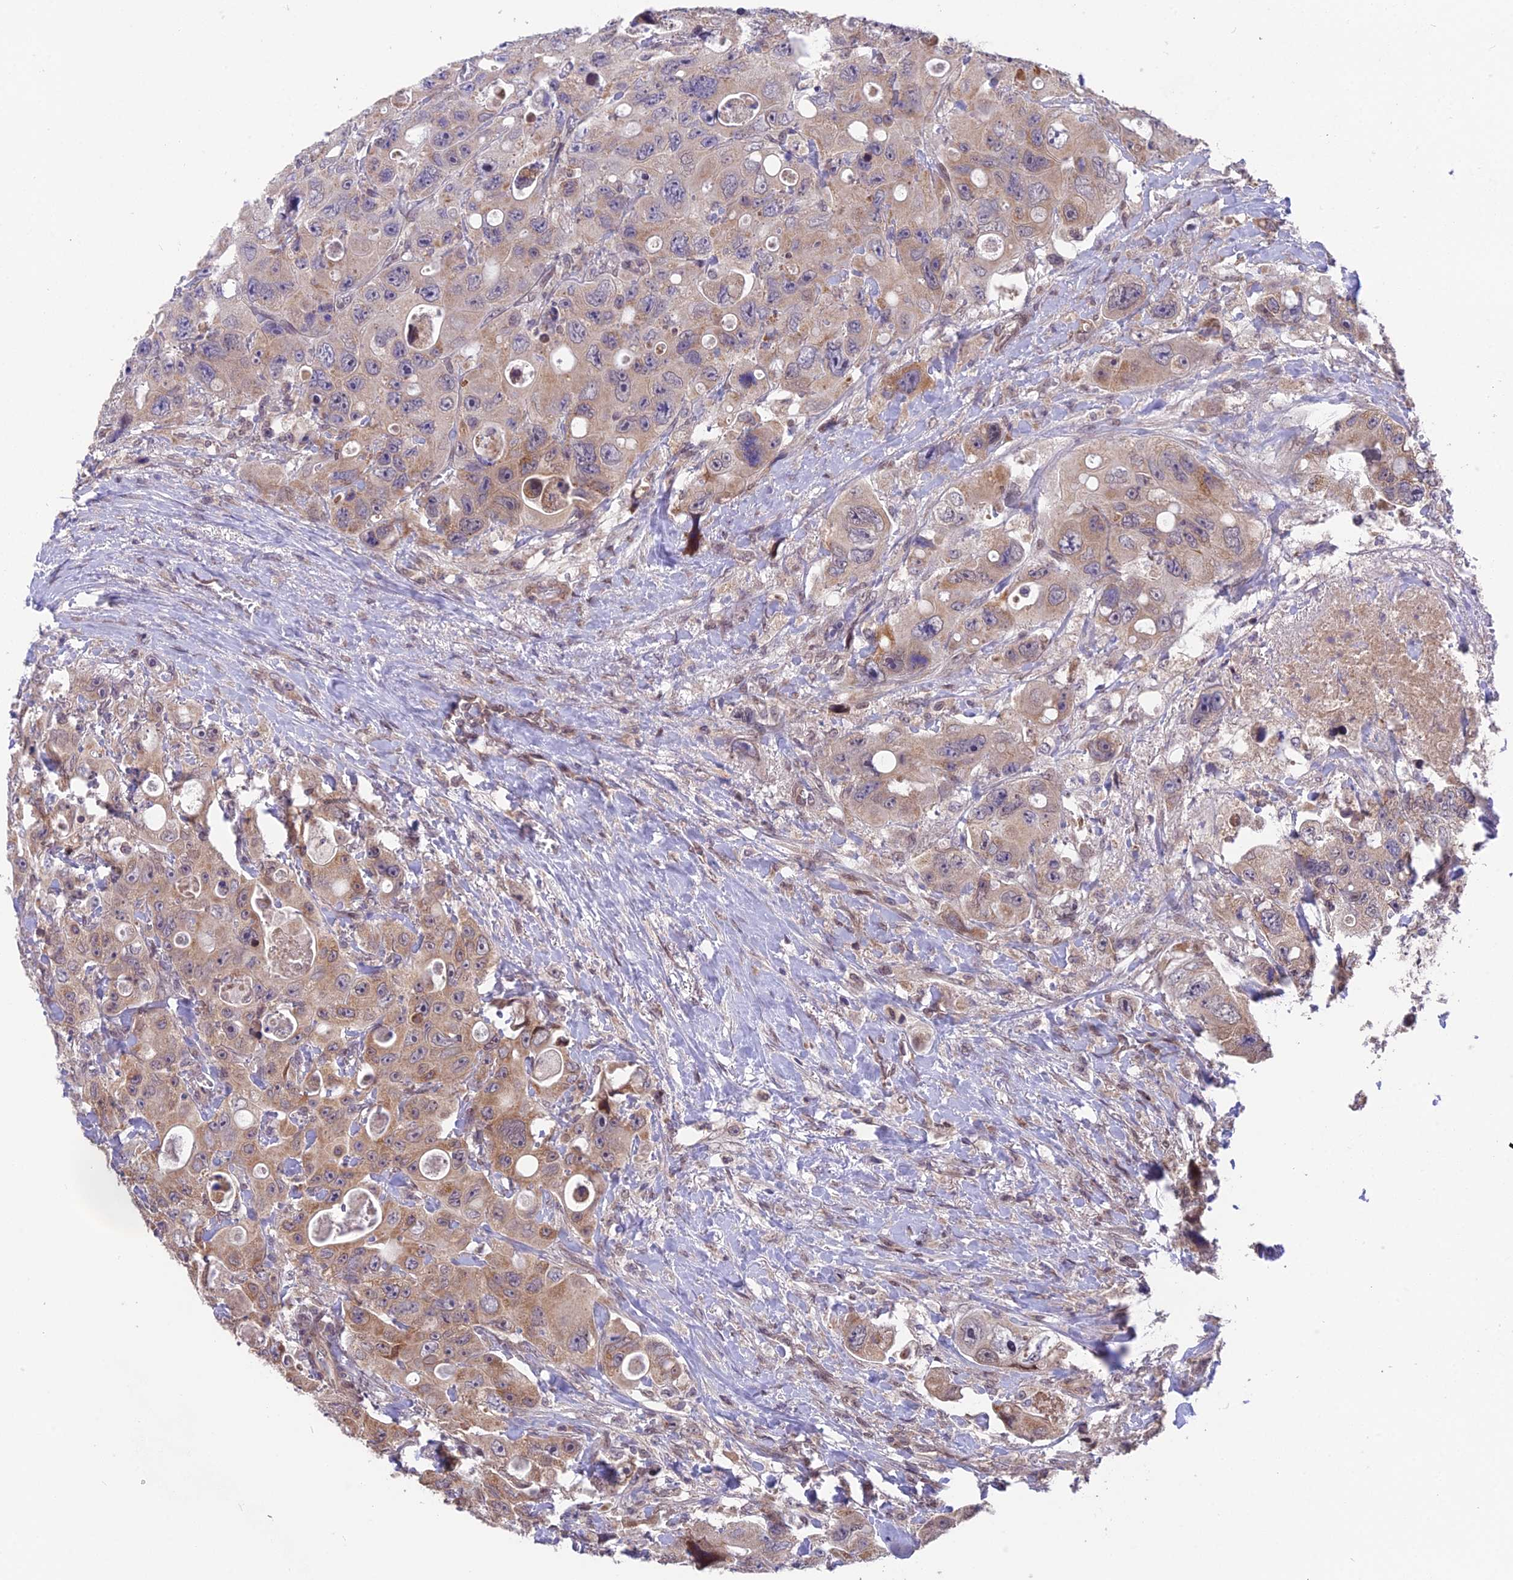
{"staining": {"intensity": "moderate", "quantity": ">75%", "location": "cytoplasmic/membranous"}, "tissue": "colorectal cancer", "cell_type": "Tumor cells", "image_type": "cancer", "snomed": [{"axis": "morphology", "description": "Adenocarcinoma, NOS"}, {"axis": "topography", "description": "Colon"}], "caption": "Tumor cells demonstrate moderate cytoplasmic/membranous expression in about >75% of cells in colorectal cancer (adenocarcinoma).", "gene": "CYP2R1", "patient": {"sex": "female", "age": 46}}